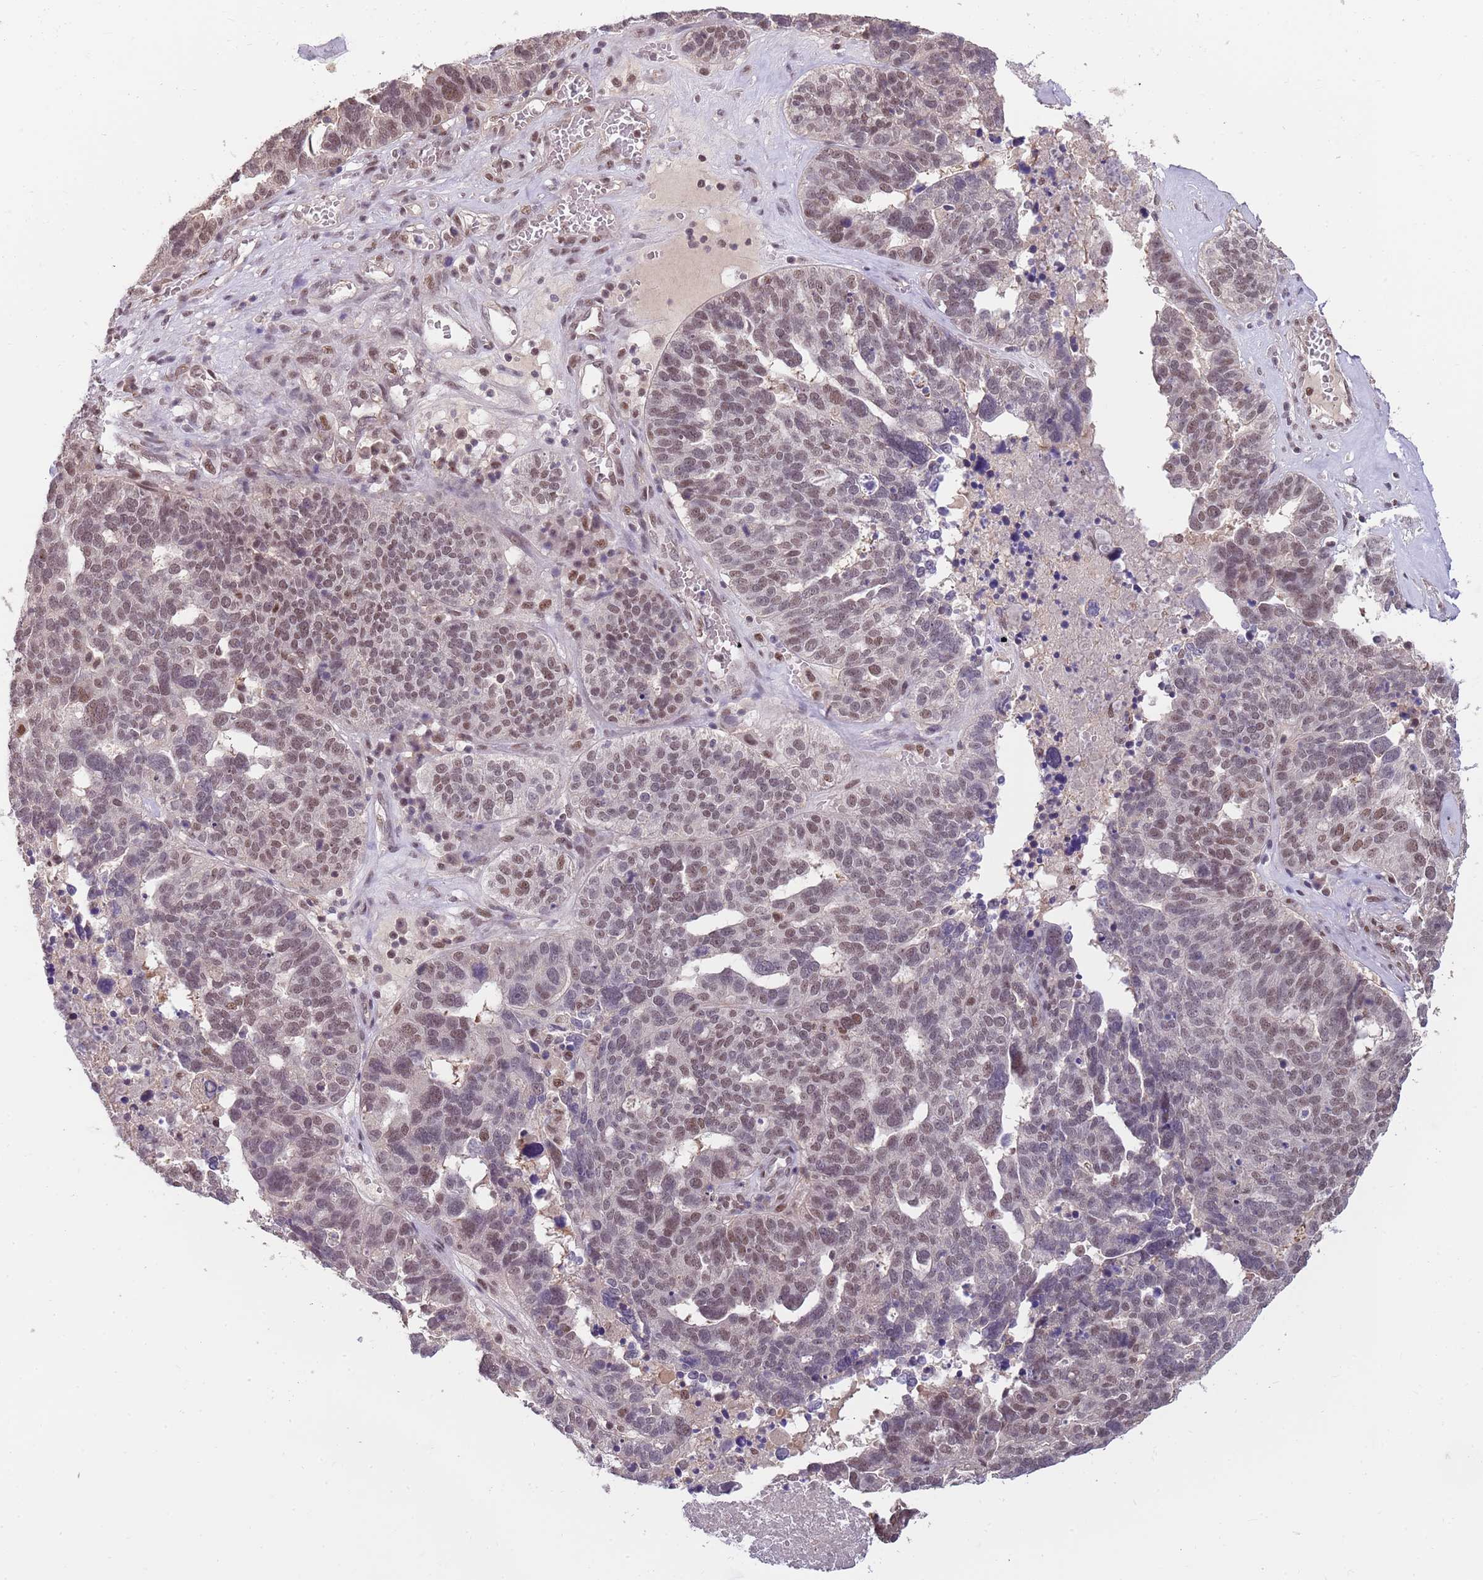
{"staining": {"intensity": "moderate", "quantity": "<25%", "location": "nuclear"}, "tissue": "ovarian cancer", "cell_type": "Tumor cells", "image_type": "cancer", "snomed": [{"axis": "morphology", "description": "Cystadenocarcinoma, serous, NOS"}, {"axis": "topography", "description": "Ovary"}], "caption": "Ovarian cancer stained with DAB (3,3'-diaminobenzidine) immunohistochemistry (IHC) reveals low levels of moderate nuclear positivity in approximately <25% of tumor cells.", "gene": "ZBTB7A", "patient": {"sex": "female", "age": 59}}